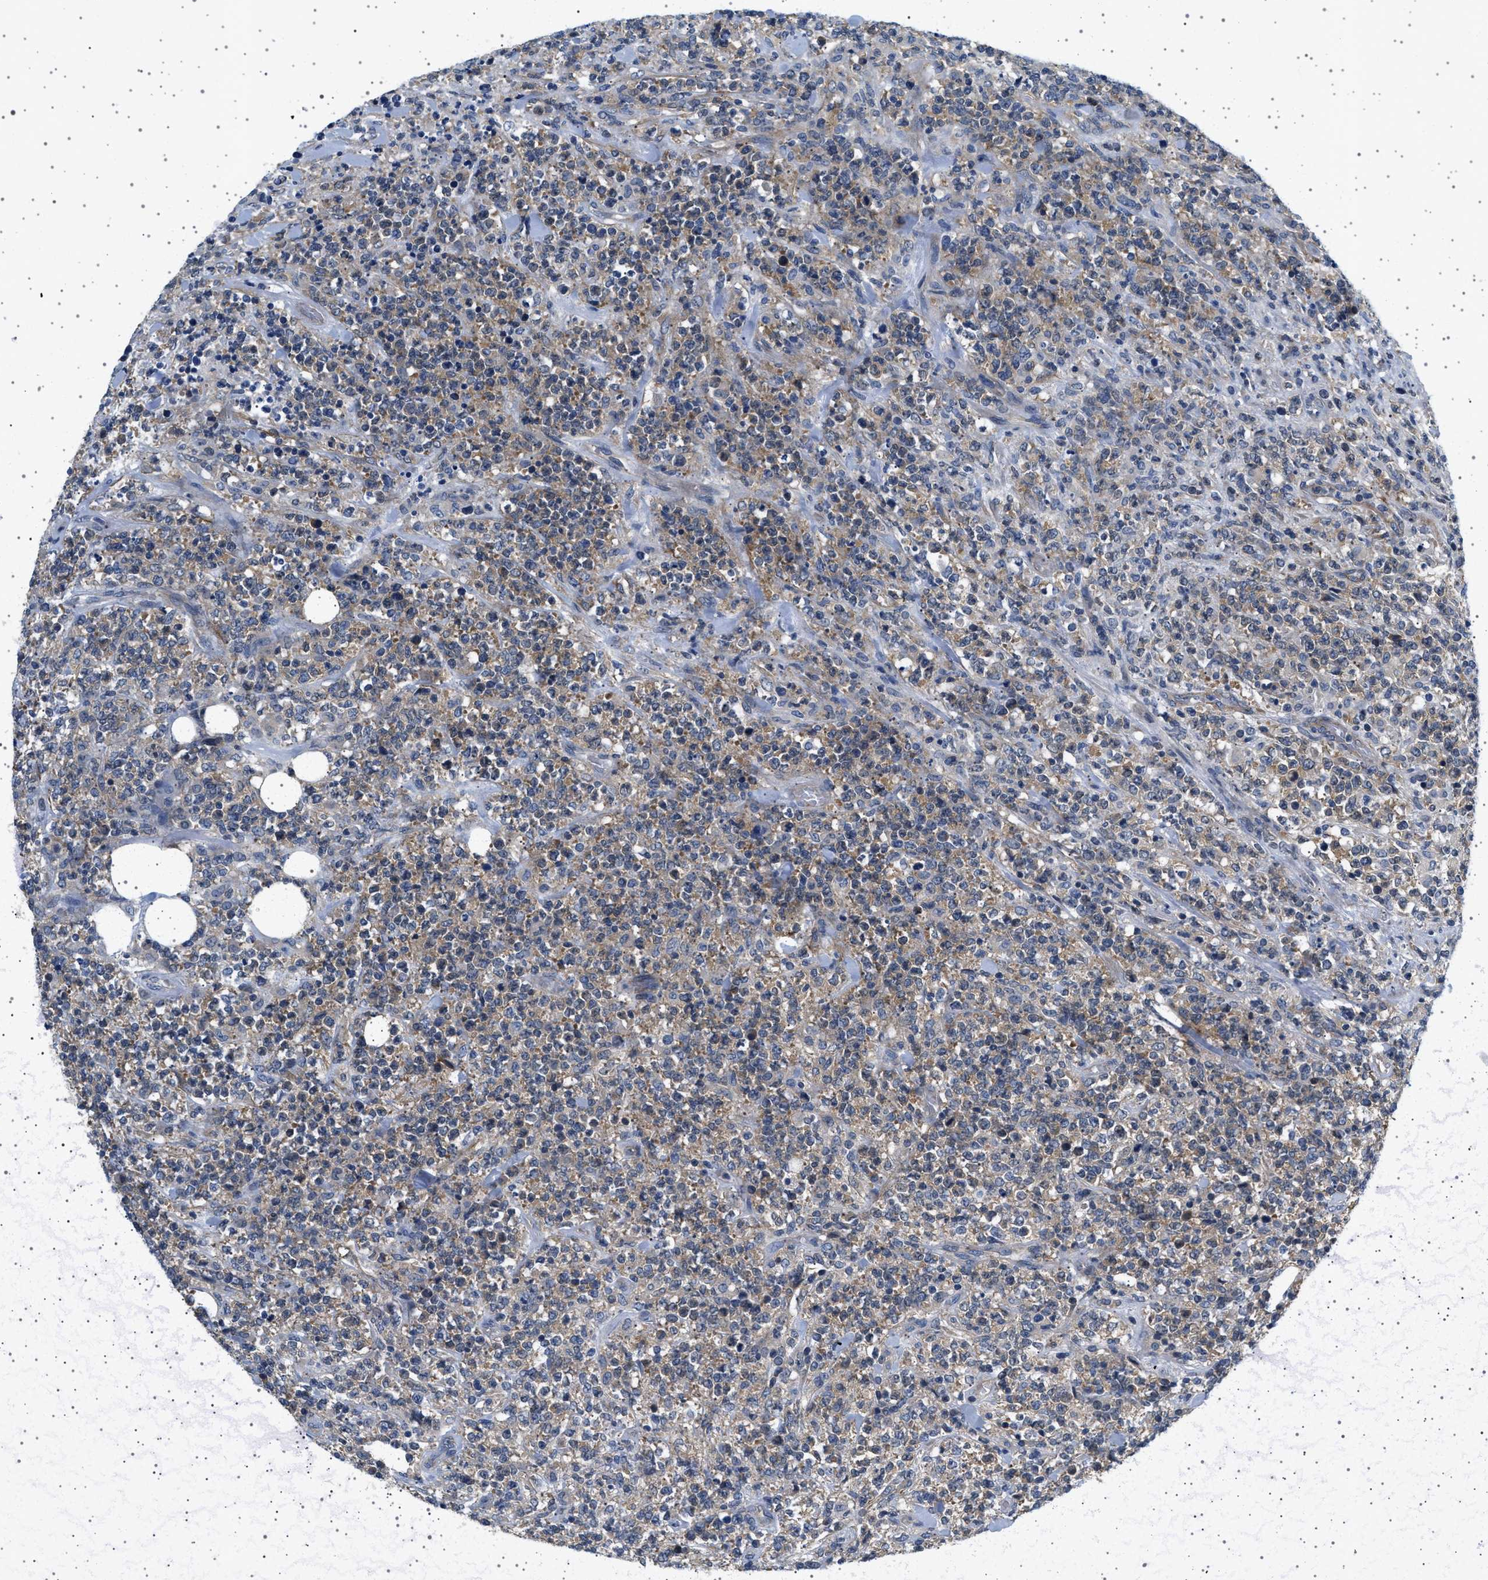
{"staining": {"intensity": "weak", "quantity": ">75%", "location": "cytoplasmic/membranous"}, "tissue": "lymphoma", "cell_type": "Tumor cells", "image_type": "cancer", "snomed": [{"axis": "morphology", "description": "Malignant lymphoma, non-Hodgkin's type, High grade"}, {"axis": "topography", "description": "Soft tissue"}], "caption": "Immunohistochemistry (DAB (3,3'-diaminobenzidine)) staining of lymphoma displays weak cytoplasmic/membranous protein expression in approximately >75% of tumor cells.", "gene": "PLPP6", "patient": {"sex": "male", "age": 18}}